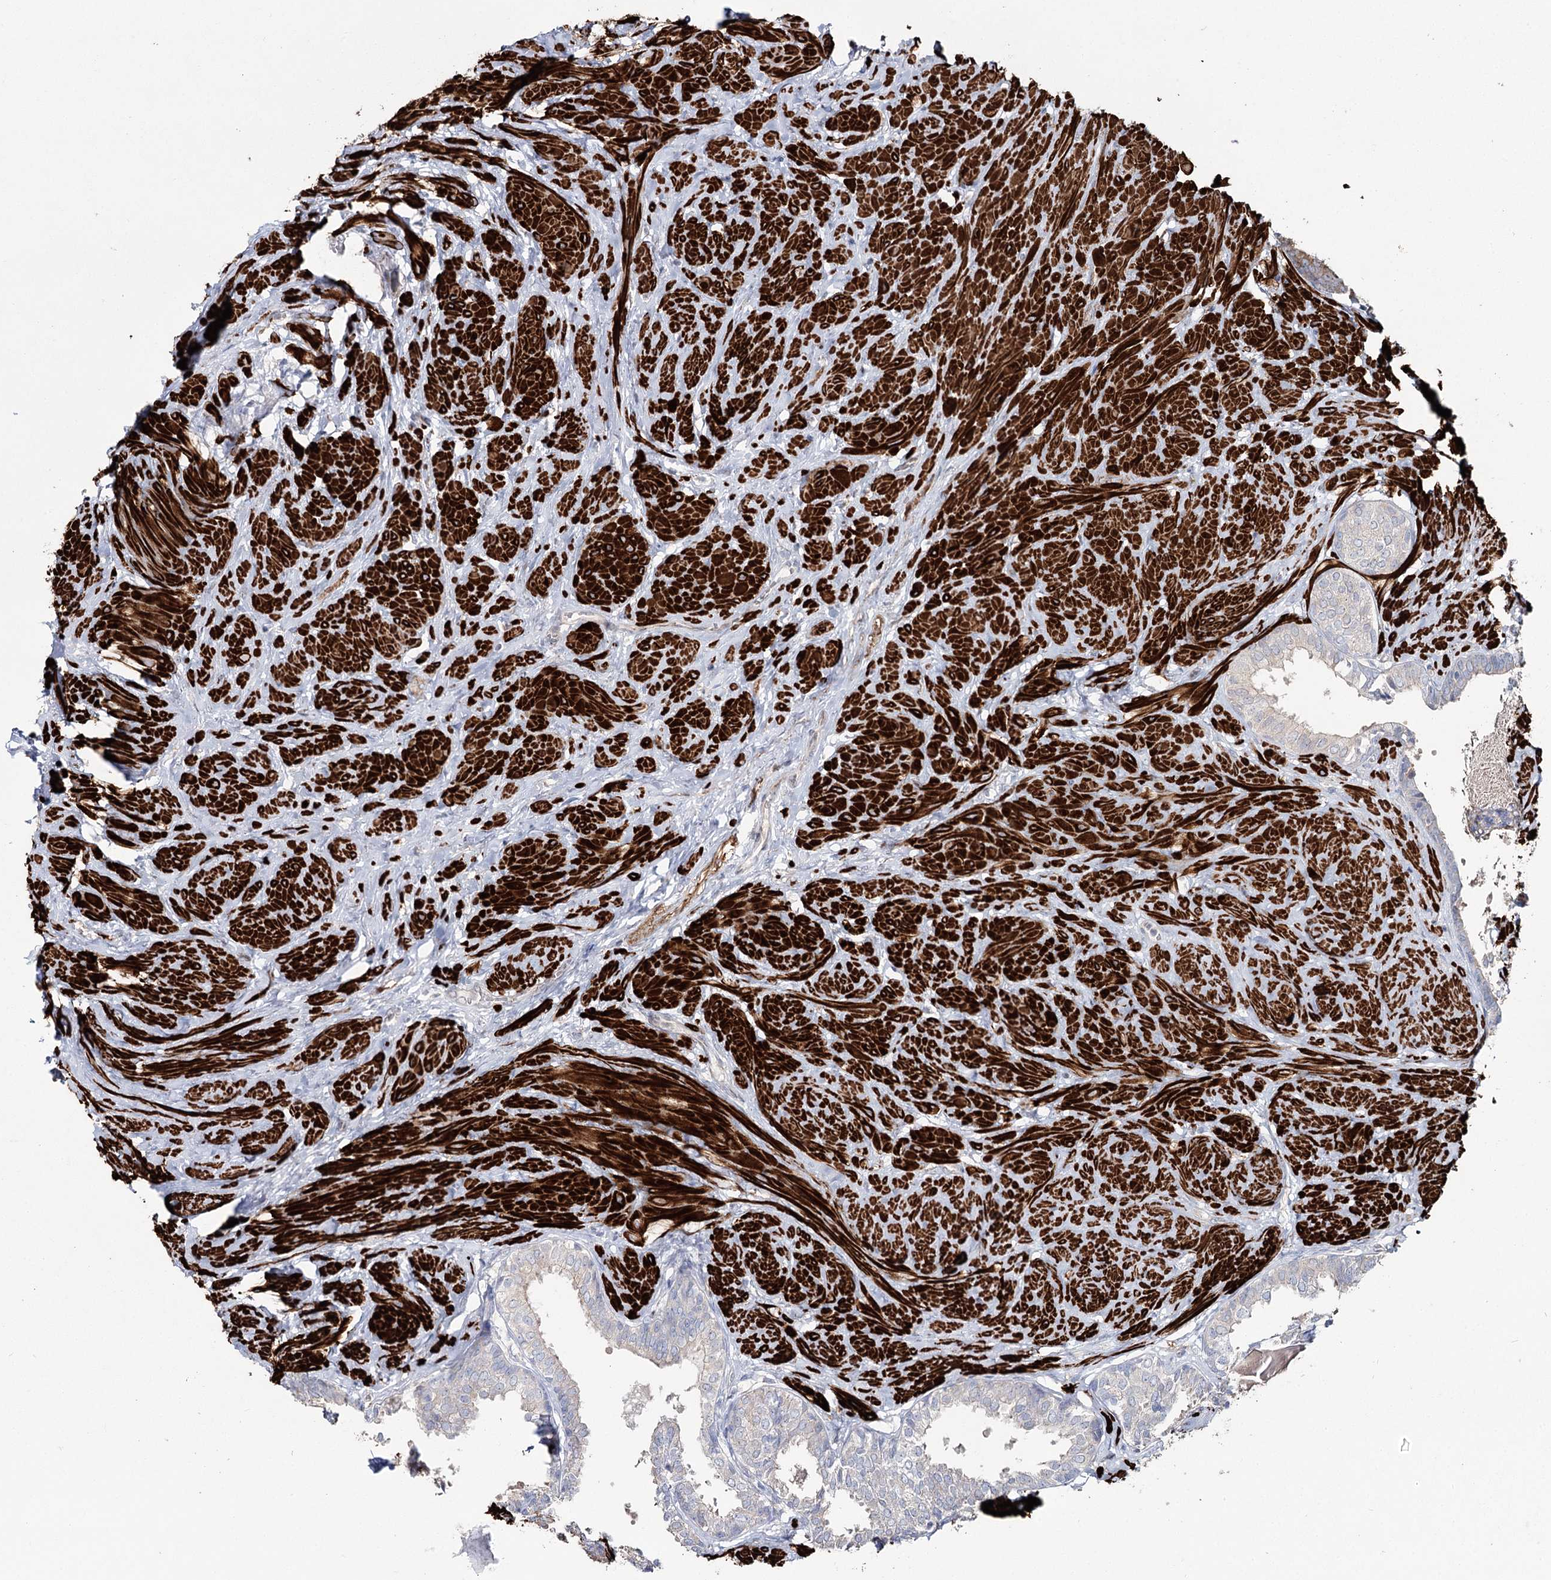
{"staining": {"intensity": "moderate", "quantity": "<25%", "location": "cytoplasmic/membranous"}, "tissue": "prostate", "cell_type": "Glandular cells", "image_type": "normal", "snomed": [{"axis": "morphology", "description": "Normal tissue, NOS"}, {"axis": "topography", "description": "Prostate"}], "caption": "Immunohistochemical staining of normal prostate reveals low levels of moderate cytoplasmic/membranous expression in about <25% of glandular cells. The staining was performed using DAB, with brown indicating positive protein expression. Nuclei are stained blue with hematoxylin.", "gene": "SUMF1", "patient": {"sex": "male", "age": 48}}